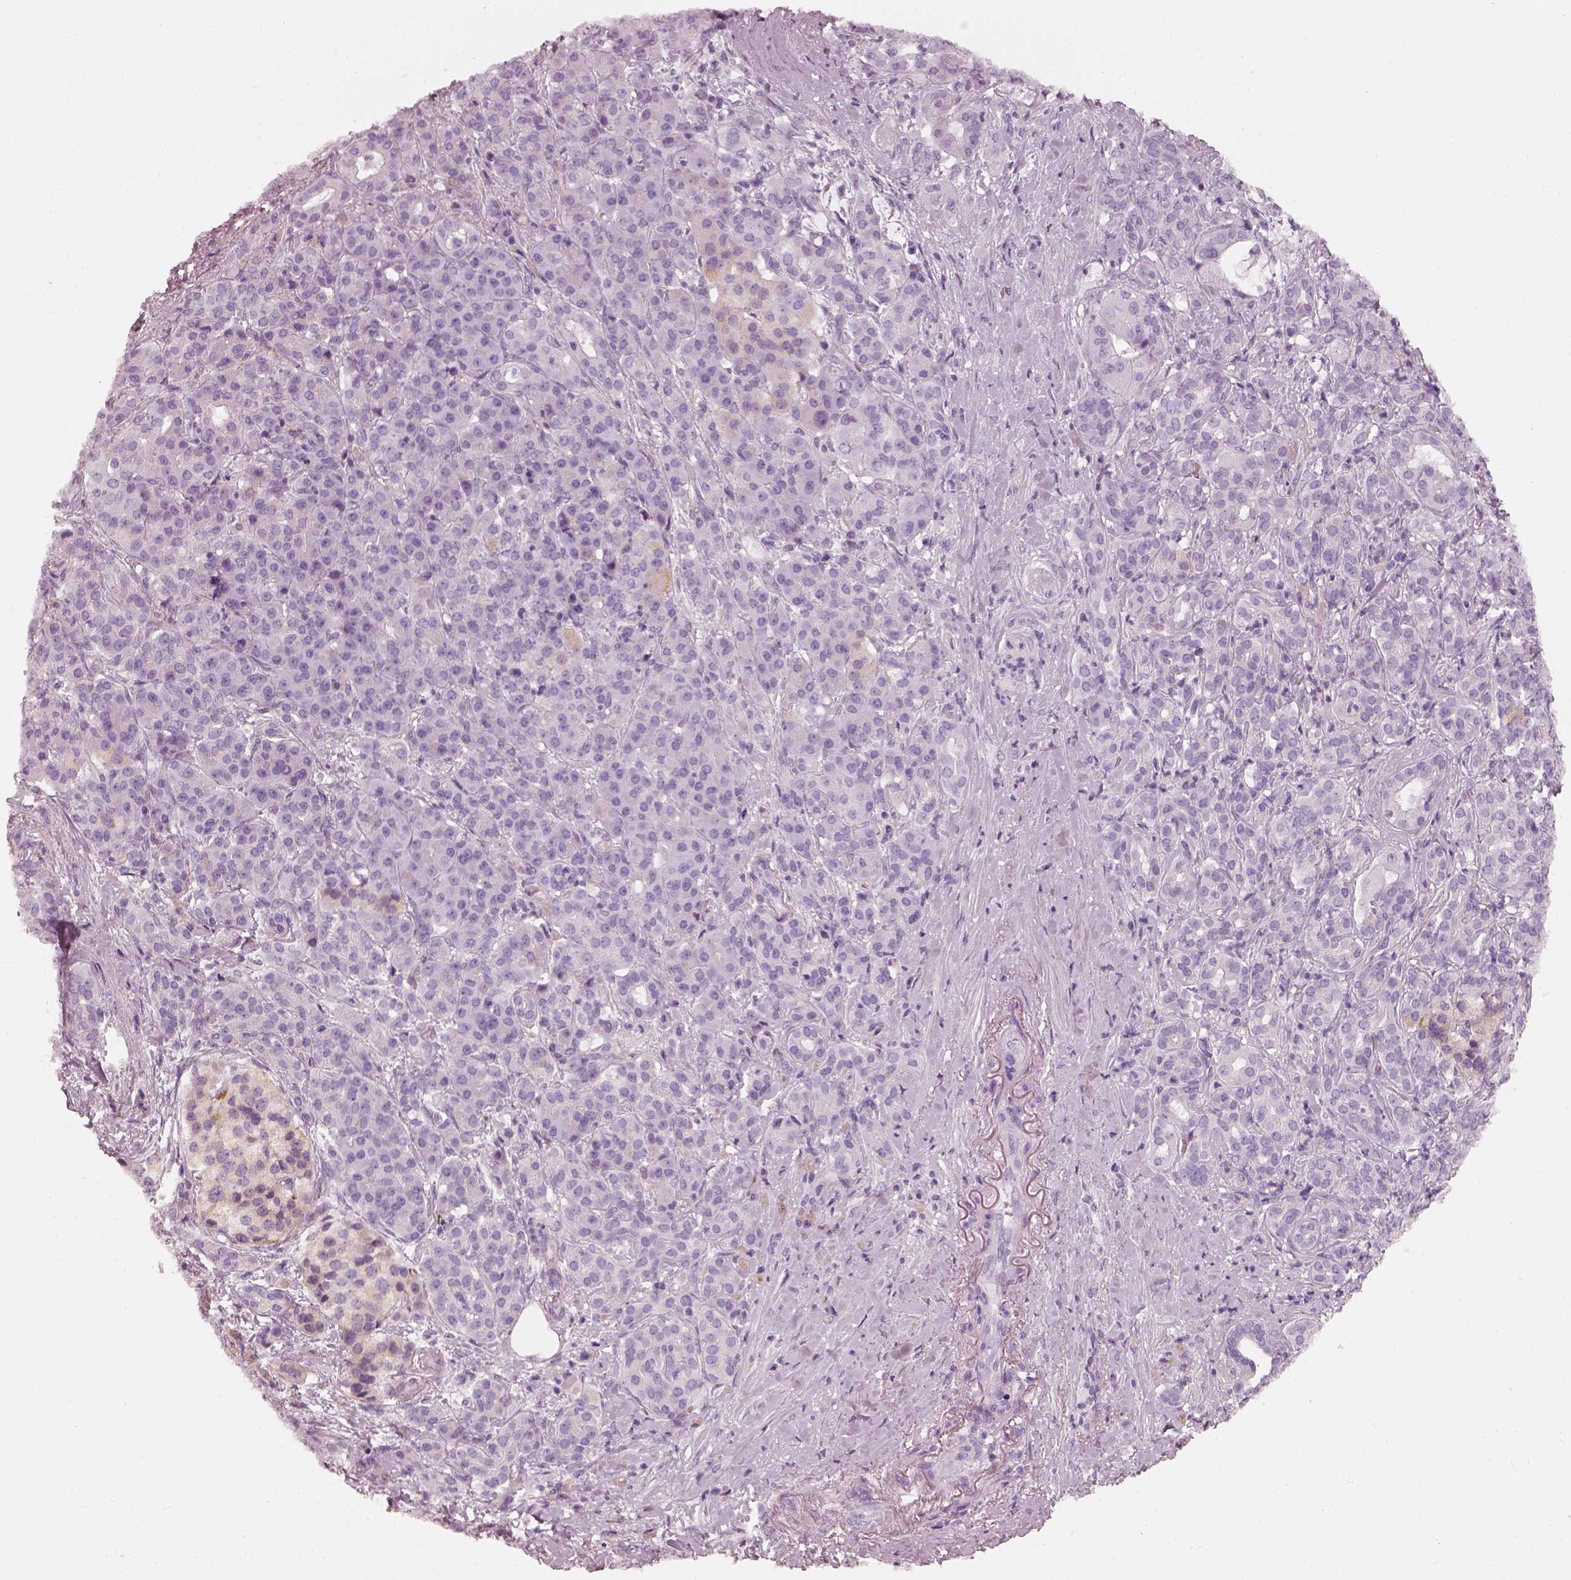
{"staining": {"intensity": "negative", "quantity": "none", "location": "none"}, "tissue": "pancreatic cancer", "cell_type": "Tumor cells", "image_type": "cancer", "snomed": [{"axis": "morphology", "description": "Normal tissue, NOS"}, {"axis": "morphology", "description": "Inflammation, NOS"}, {"axis": "morphology", "description": "Adenocarcinoma, NOS"}, {"axis": "topography", "description": "Pancreas"}], "caption": "Immunohistochemistry image of neoplastic tissue: human pancreatic cancer stained with DAB (3,3'-diaminobenzidine) exhibits no significant protein staining in tumor cells.", "gene": "RS1", "patient": {"sex": "male", "age": 57}}